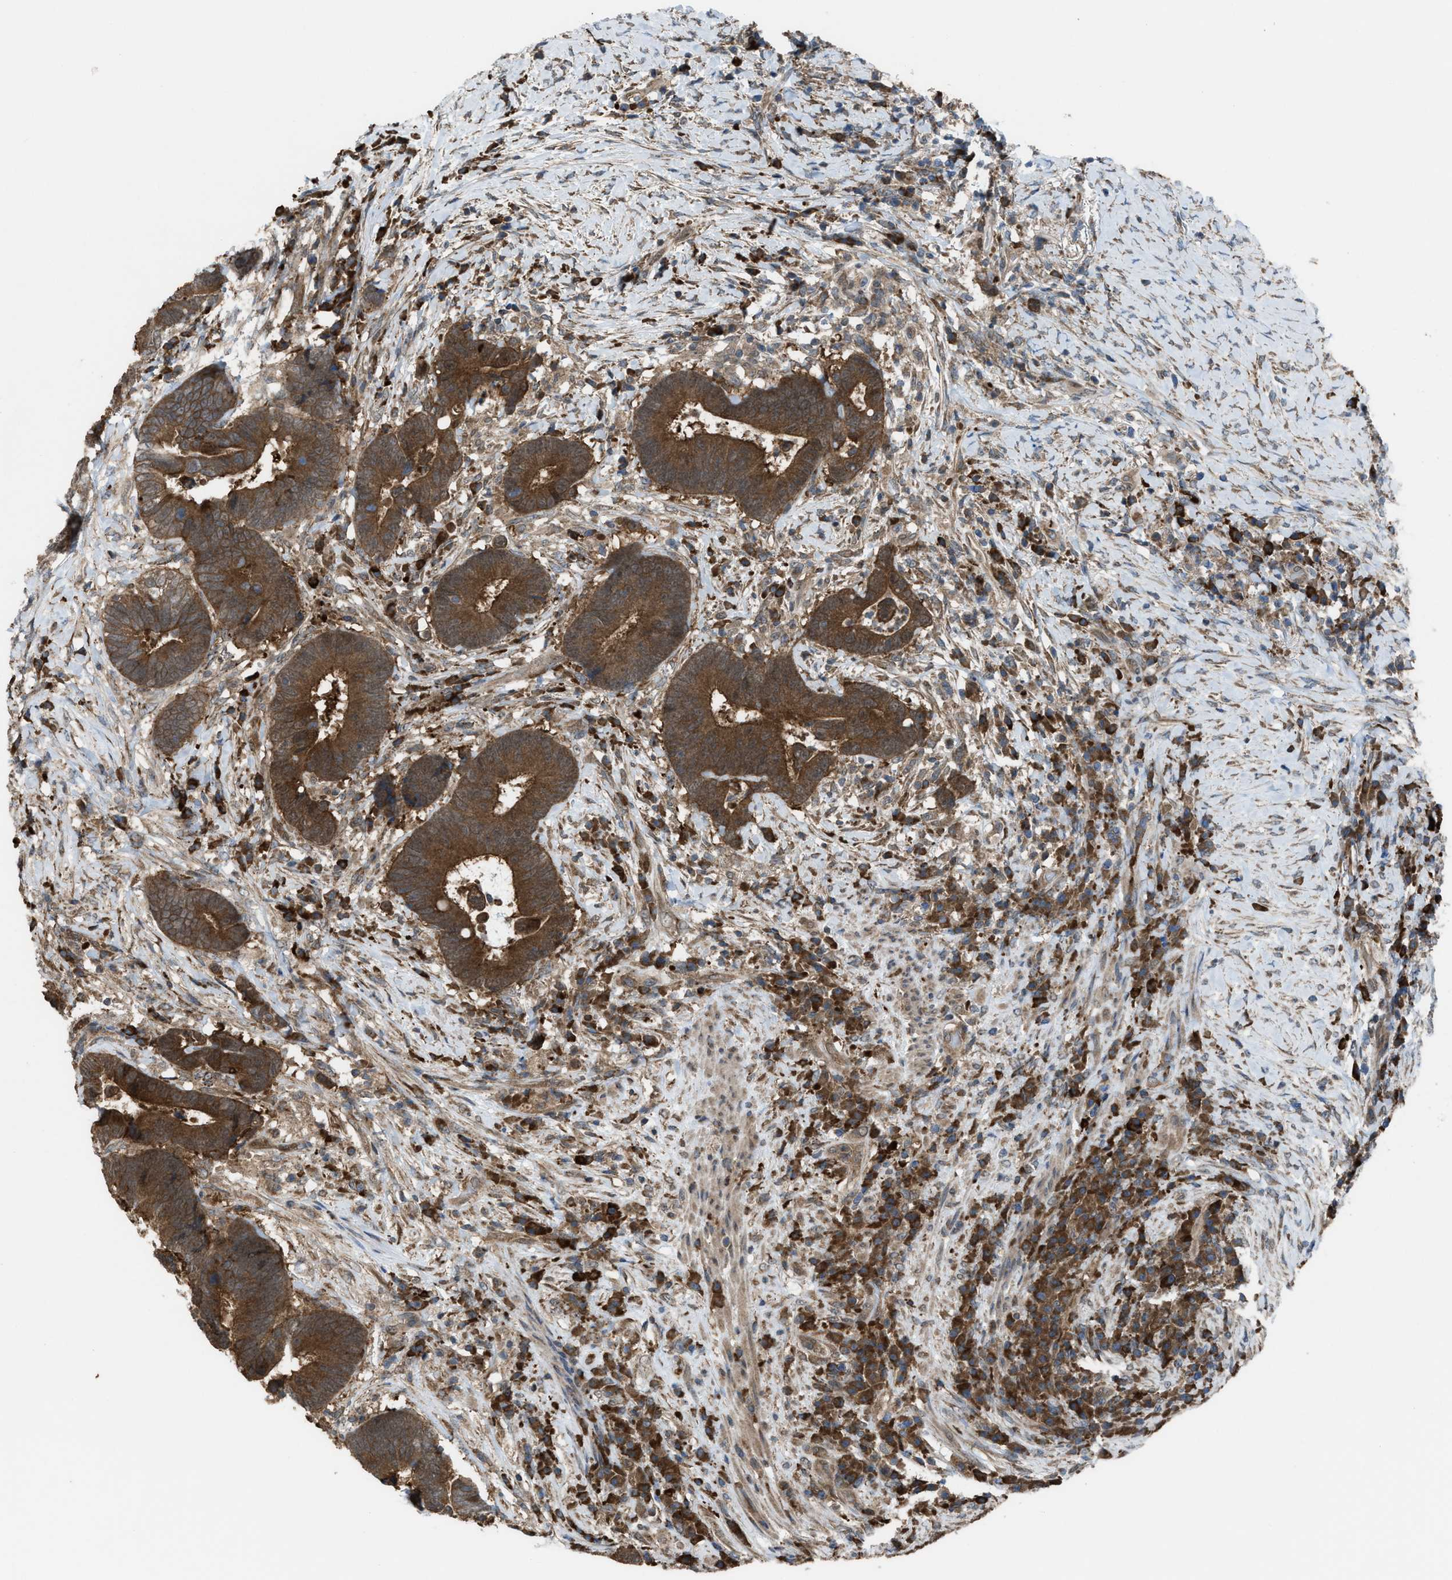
{"staining": {"intensity": "moderate", "quantity": ">75%", "location": "cytoplasmic/membranous"}, "tissue": "colorectal cancer", "cell_type": "Tumor cells", "image_type": "cancer", "snomed": [{"axis": "morphology", "description": "Adenocarcinoma, NOS"}, {"axis": "topography", "description": "Rectum"}], "caption": "Moderate cytoplasmic/membranous staining is seen in approximately >75% of tumor cells in colorectal adenocarcinoma.", "gene": "PLAA", "patient": {"sex": "female", "age": 89}}